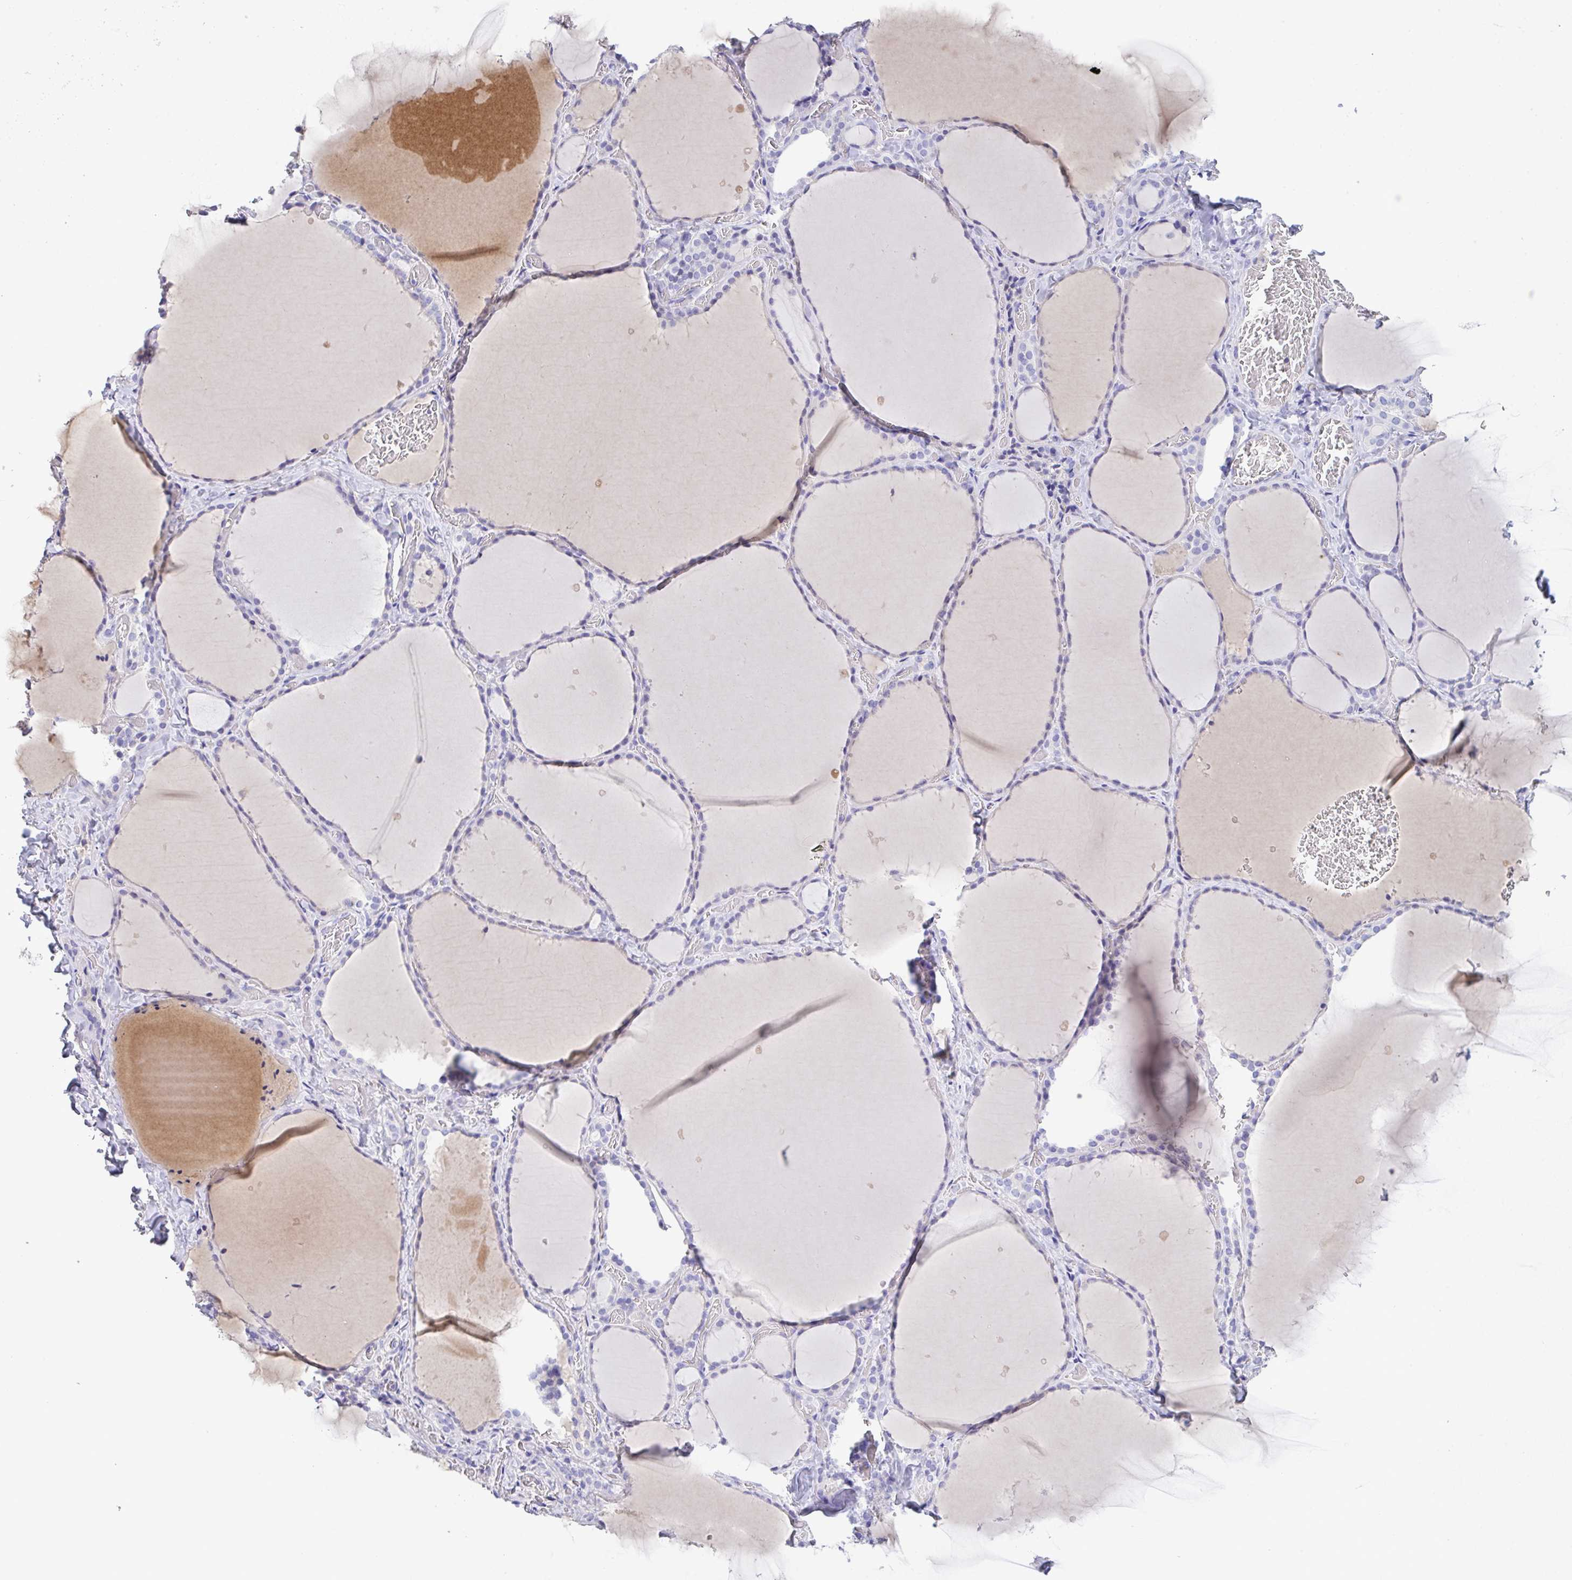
{"staining": {"intensity": "negative", "quantity": "none", "location": "none"}, "tissue": "thyroid gland", "cell_type": "Glandular cells", "image_type": "normal", "snomed": [{"axis": "morphology", "description": "Normal tissue, NOS"}, {"axis": "topography", "description": "Thyroid gland"}], "caption": "This is an IHC photomicrograph of normal thyroid gland. There is no positivity in glandular cells.", "gene": "CA10", "patient": {"sex": "female", "age": 36}}